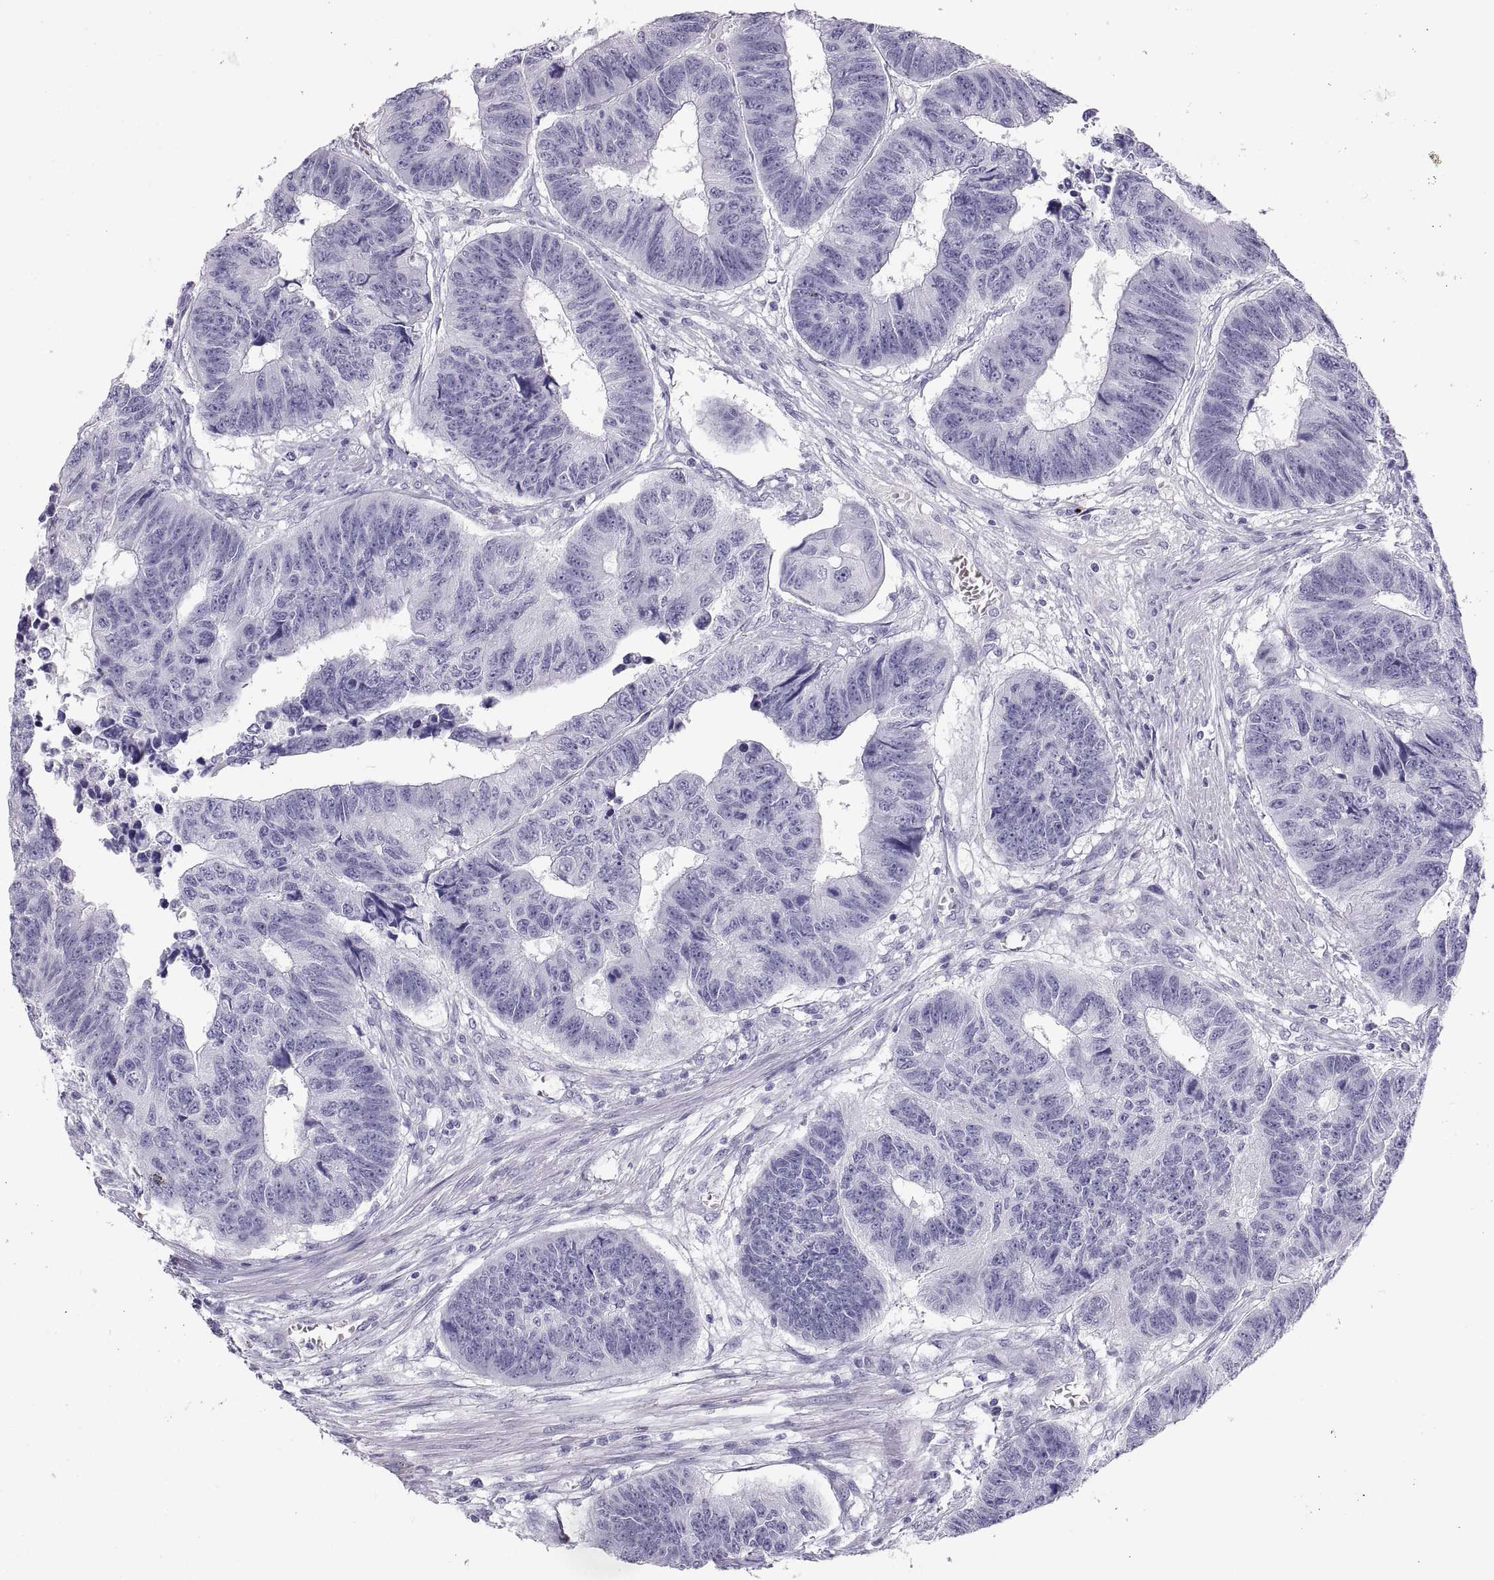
{"staining": {"intensity": "negative", "quantity": "none", "location": "none"}, "tissue": "colorectal cancer", "cell_type": "Tumor cells", "image_type": "cancer", "snomed": [{"axis": "morphology", "description": "Adenocarcinoma, NOS"}, {"axis": "topography", "description": "Rectum"}], "caption": "Immunohistochemistry (IHC) of colorectal cancer (adenocarcinoma) demonstrates no positivity in tumor cells. Nuclei are stained in blue.", "gene": "SEMG1", "patient": {"sex": "female", "age": 85}}